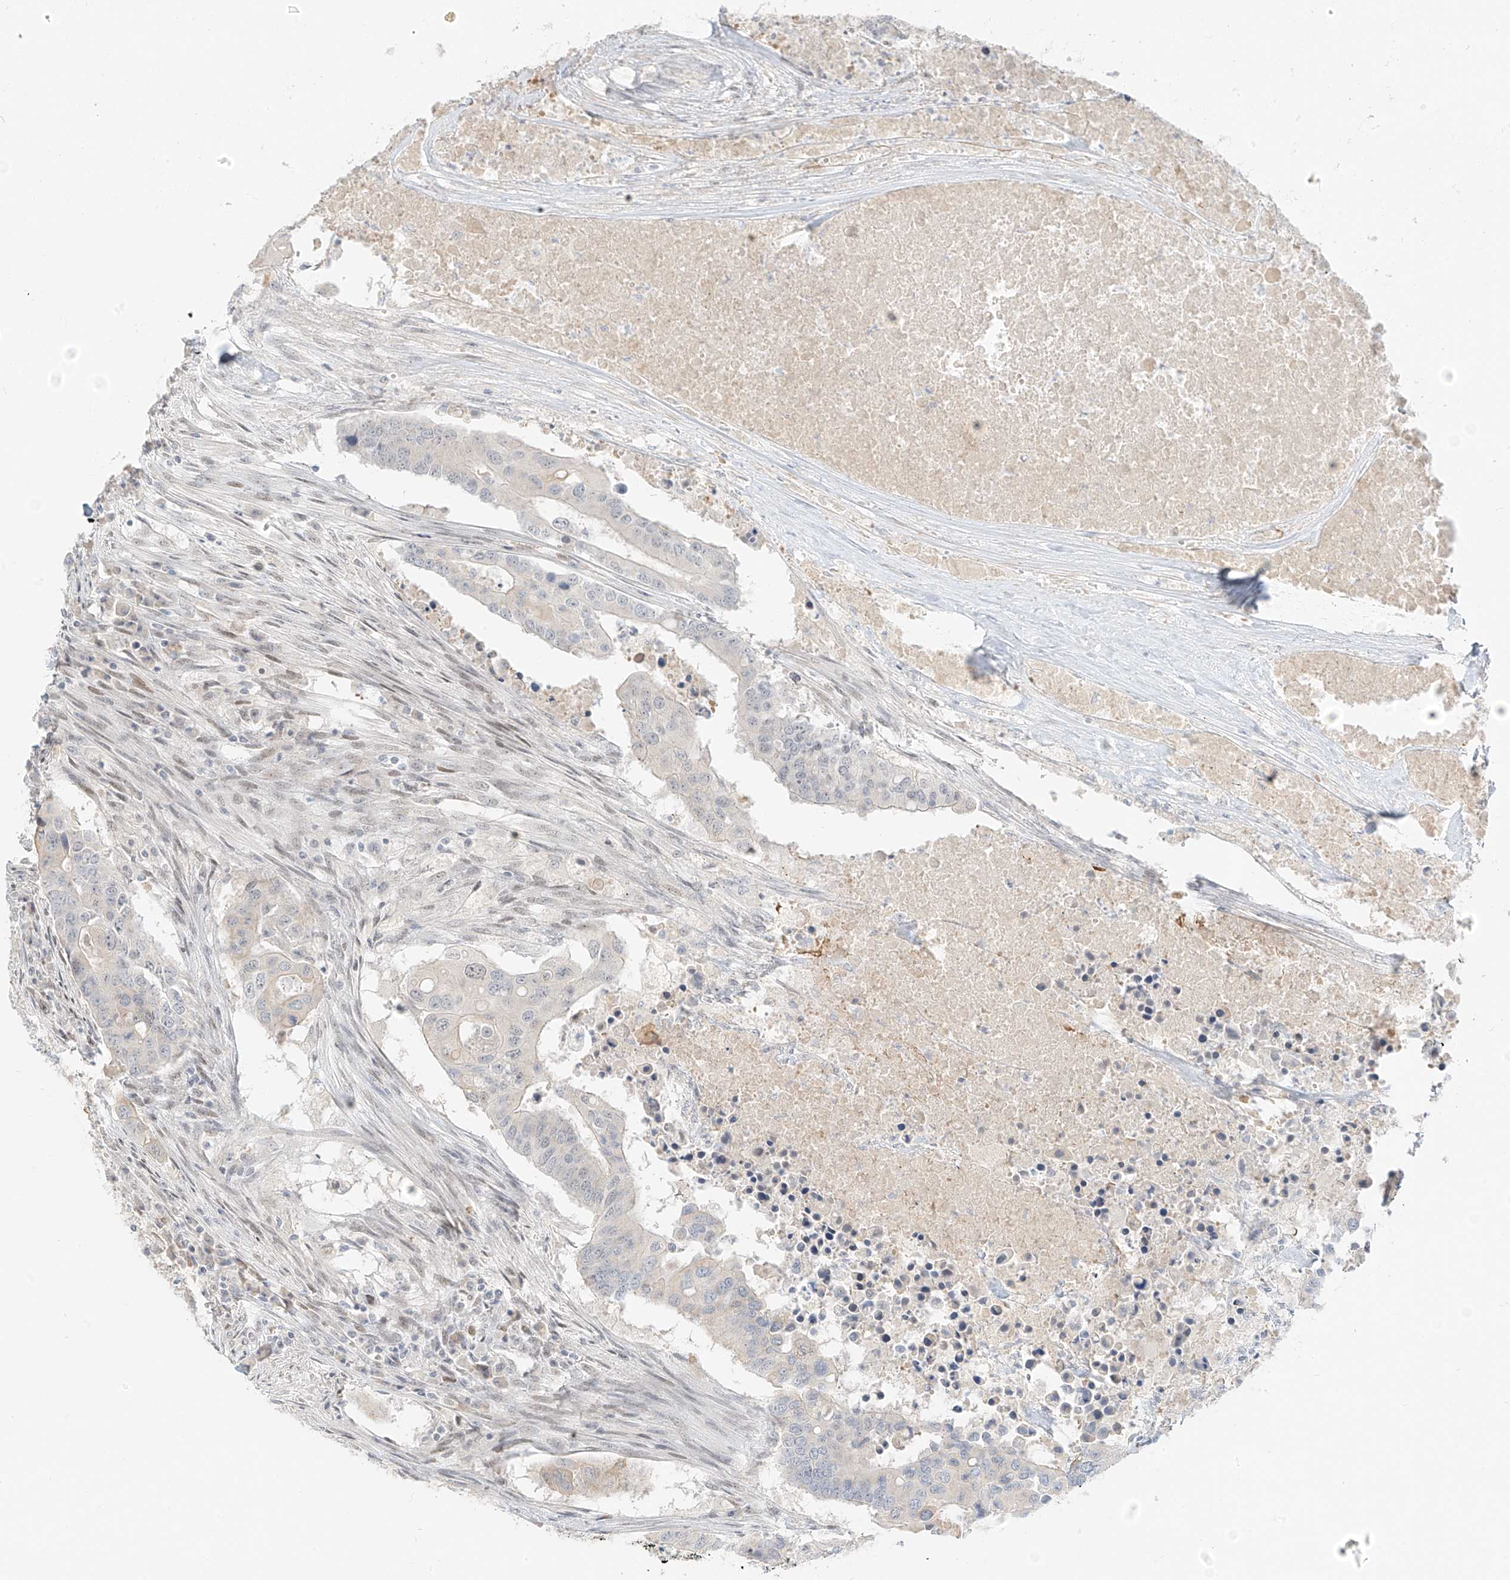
{"staining": {"intensity": "negative", "quantity": "none", "location": "none"}, "tissue": "colorectal cancer", "cell_type": "Tumor cells", "image_type": "cancer", "snomed": [{"axis": "morphology", "description": "Adenocarcinoma, NOS"}, {"axis": "topography", "description": "Colon"}], "caption": "Immunohistochemistry micrograph of neoplastic tissue: colorectal cancer (adenocarcinoma) stained with DAB demonstrates no significant protein expression in tumor cells. (Stains: DAB (3,3'-diaminobenzidine) immunohistochemistry (IHC) with hematoxylin counter stain, Microscopy: brightfield microscopy at high magnification).", "gene": "ZNF774", "patient": {"sex": "male", "age": 77}}